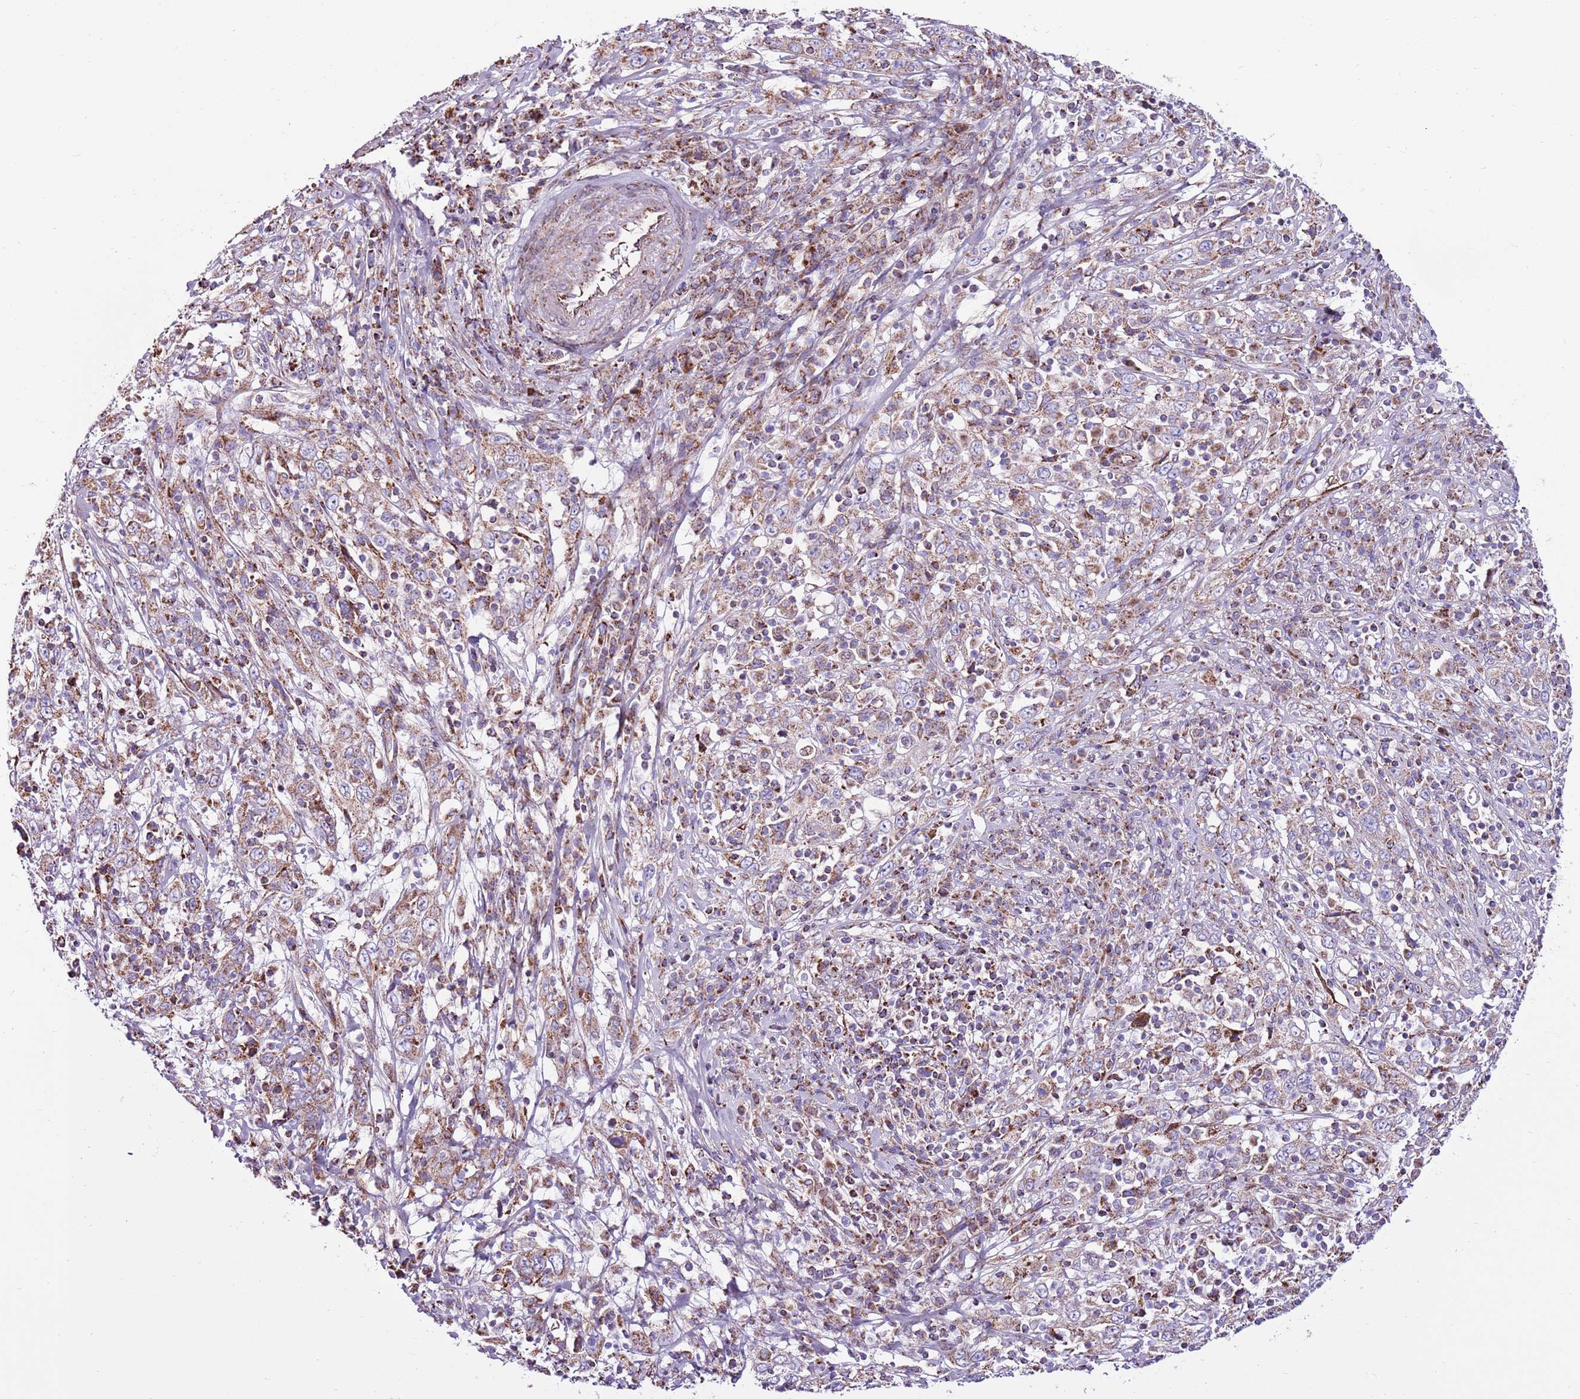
{"staining": {"intensity": "moderate", "quantity": "25%-75%", "location": "cytoplasmic/membranous"}, "tissue": "cervical cancer", "cell_type": "Tumor cells", "image_type": "cancer", "snomed": [{"axis": "morphology", "description": "Squamous cell carcinoma, NOS"}, {"axis": "topography", "description": "Cervix"}], "caption": "Human squamous cell carcinoma (cervical) stained with a protein marker shows moderate staining in tumor cells.", "gene": "HECTD4", "patient": {"sex": "female", "age": 46}}